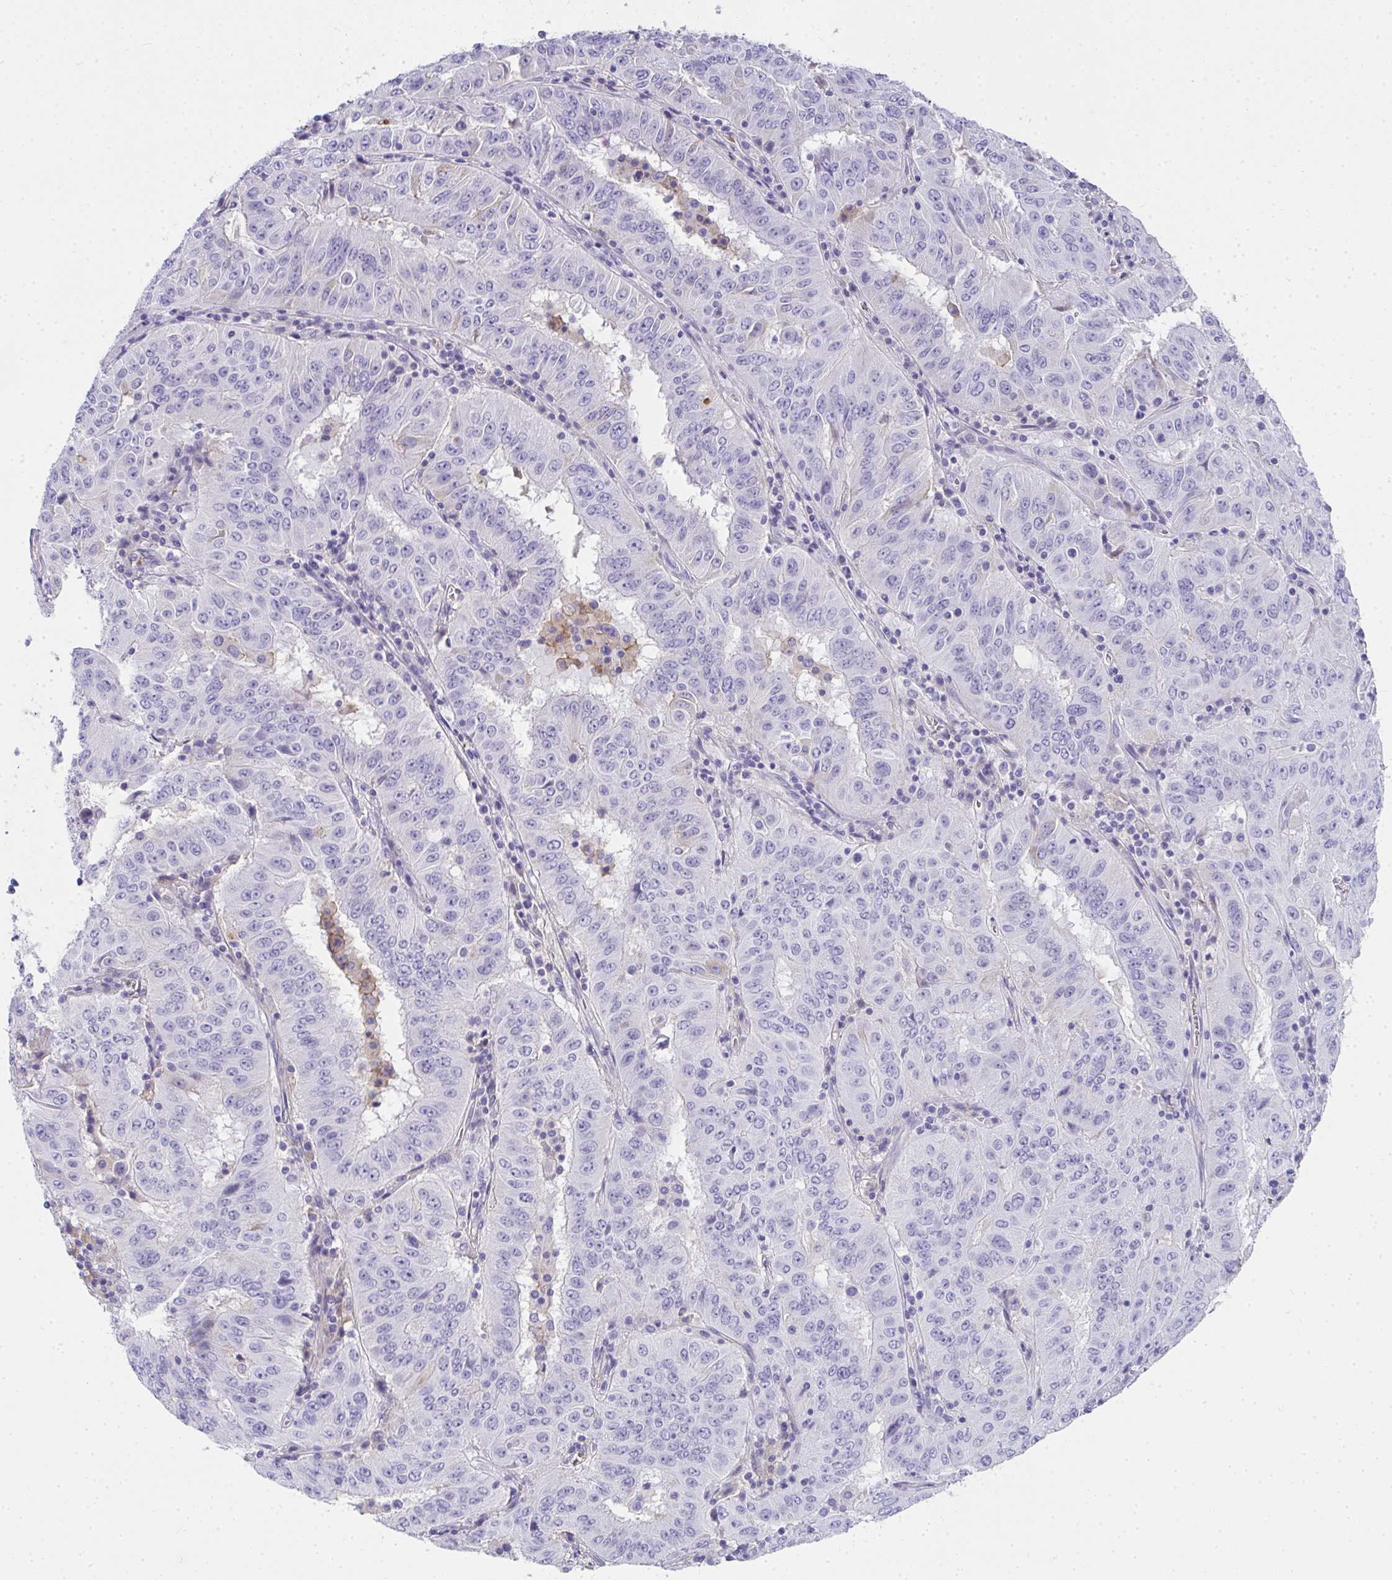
{"staining": {"intensity": "negative", "quantity": "none", "location": "none"}, "tissue": "pancreatic cancer", "cell_type": "Tumor cells", "image_type": "cancer", "snomed": [{"axis": "morphology", "description": "Adenocarcinoma, NOS"}, {"axis": "topography", "description": "Pancreas"}], "caption": "This is an immunohistochemistry micrograph of human pancreatic adenocarcinoma. There is no positivity in tumor cells.", "gene": "ZSWIM3", "patient": {"sex": "male", "age": 63}}